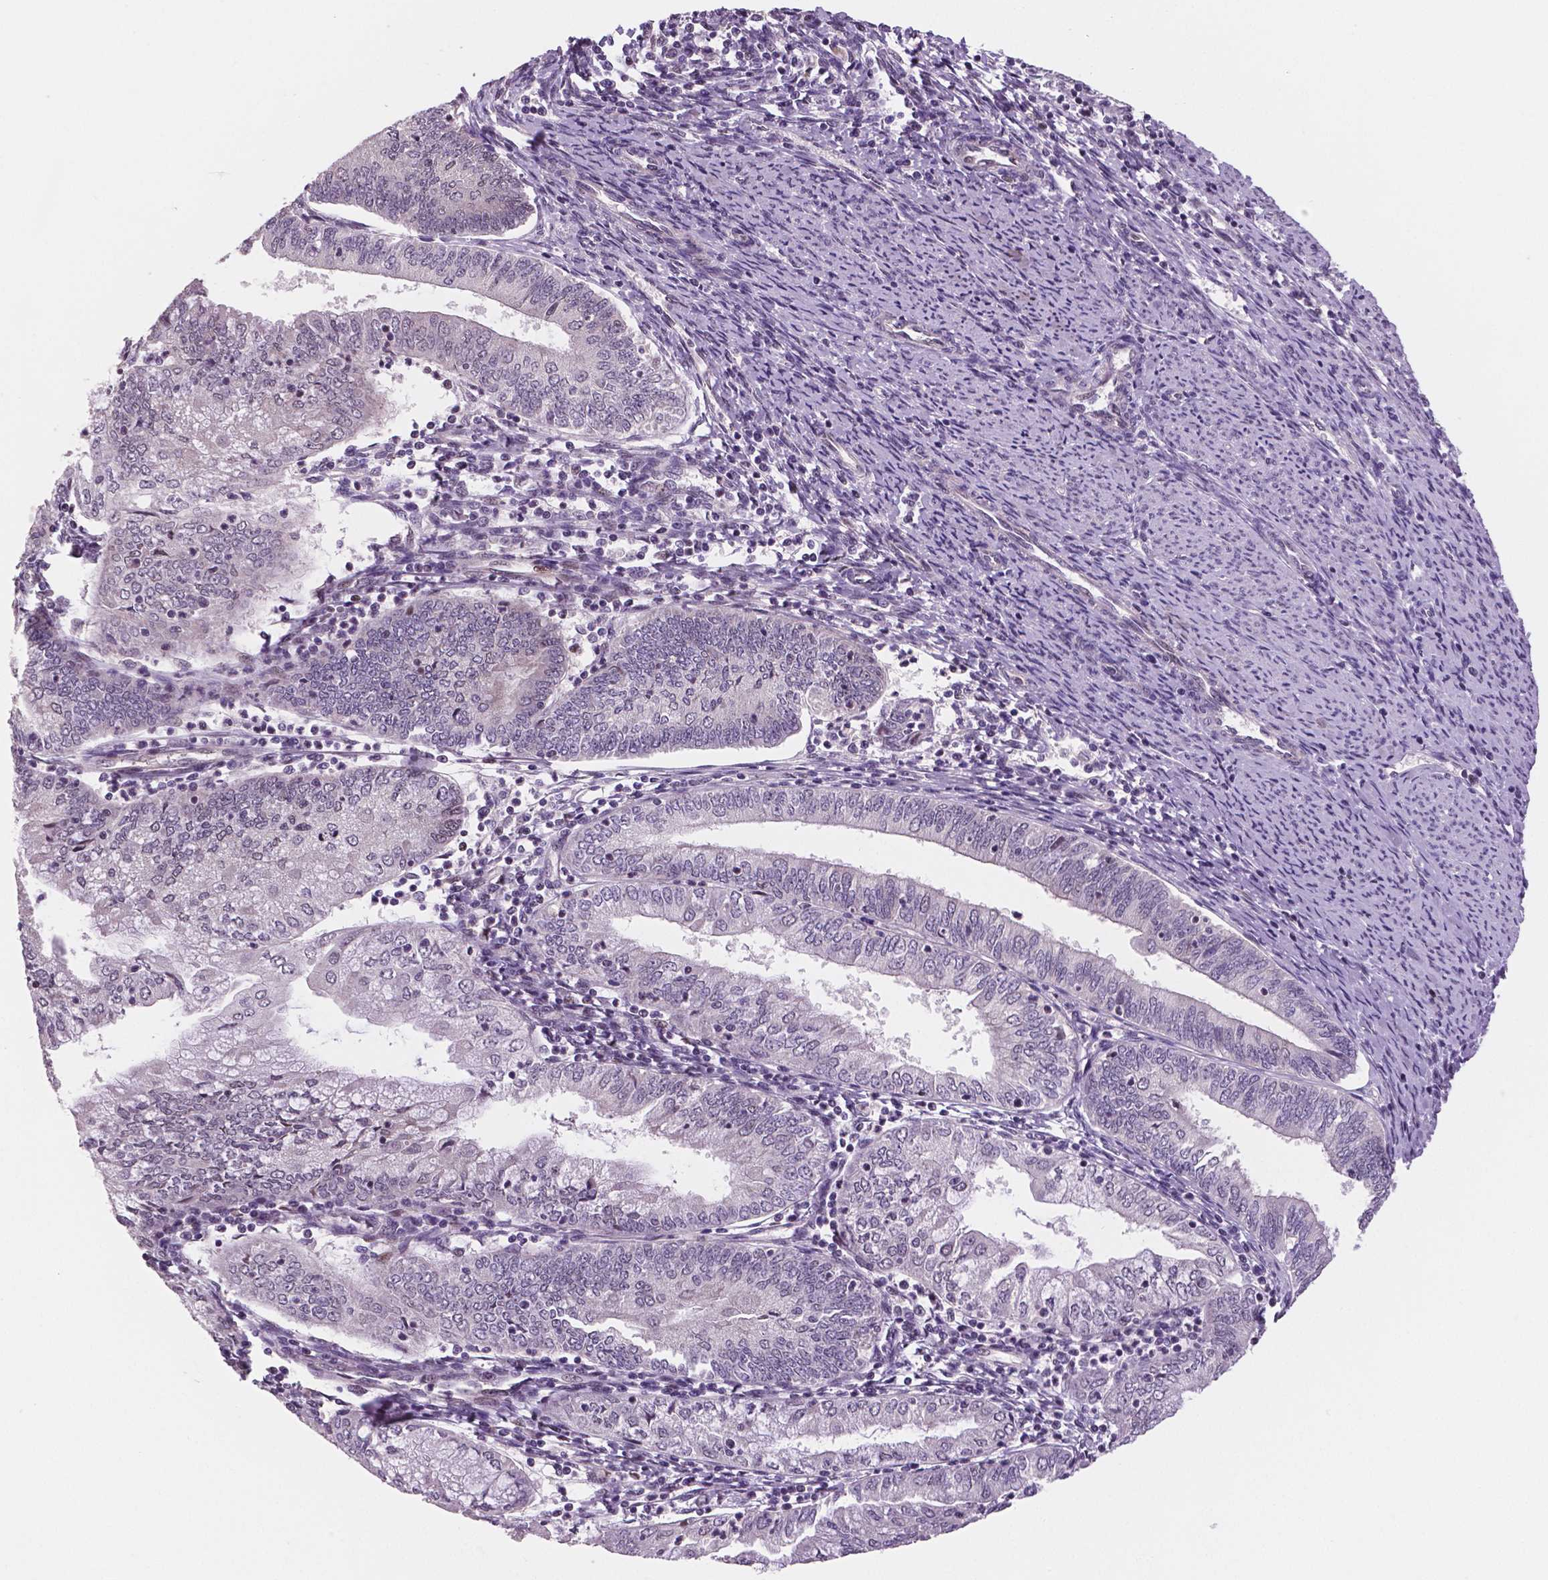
{"staining": {"intensity": "negative", "quantity": "none", "location": "none"}, "tissue": "endometrial cancer", "cell_type": "Tumor cells", "image_type": "cancer", "snomed": [{"axis": "morphology", "description": "Adenocarcinoma, NOS"}, {"axis": "topography", "description": "Endometrium"}], "caption": "Immunohistochemical staining of human endometrial cancer demonstrates no significant staining in tumor cells.", "gene": "STAT3", "patient": {"sex": "female", "age": 55}}